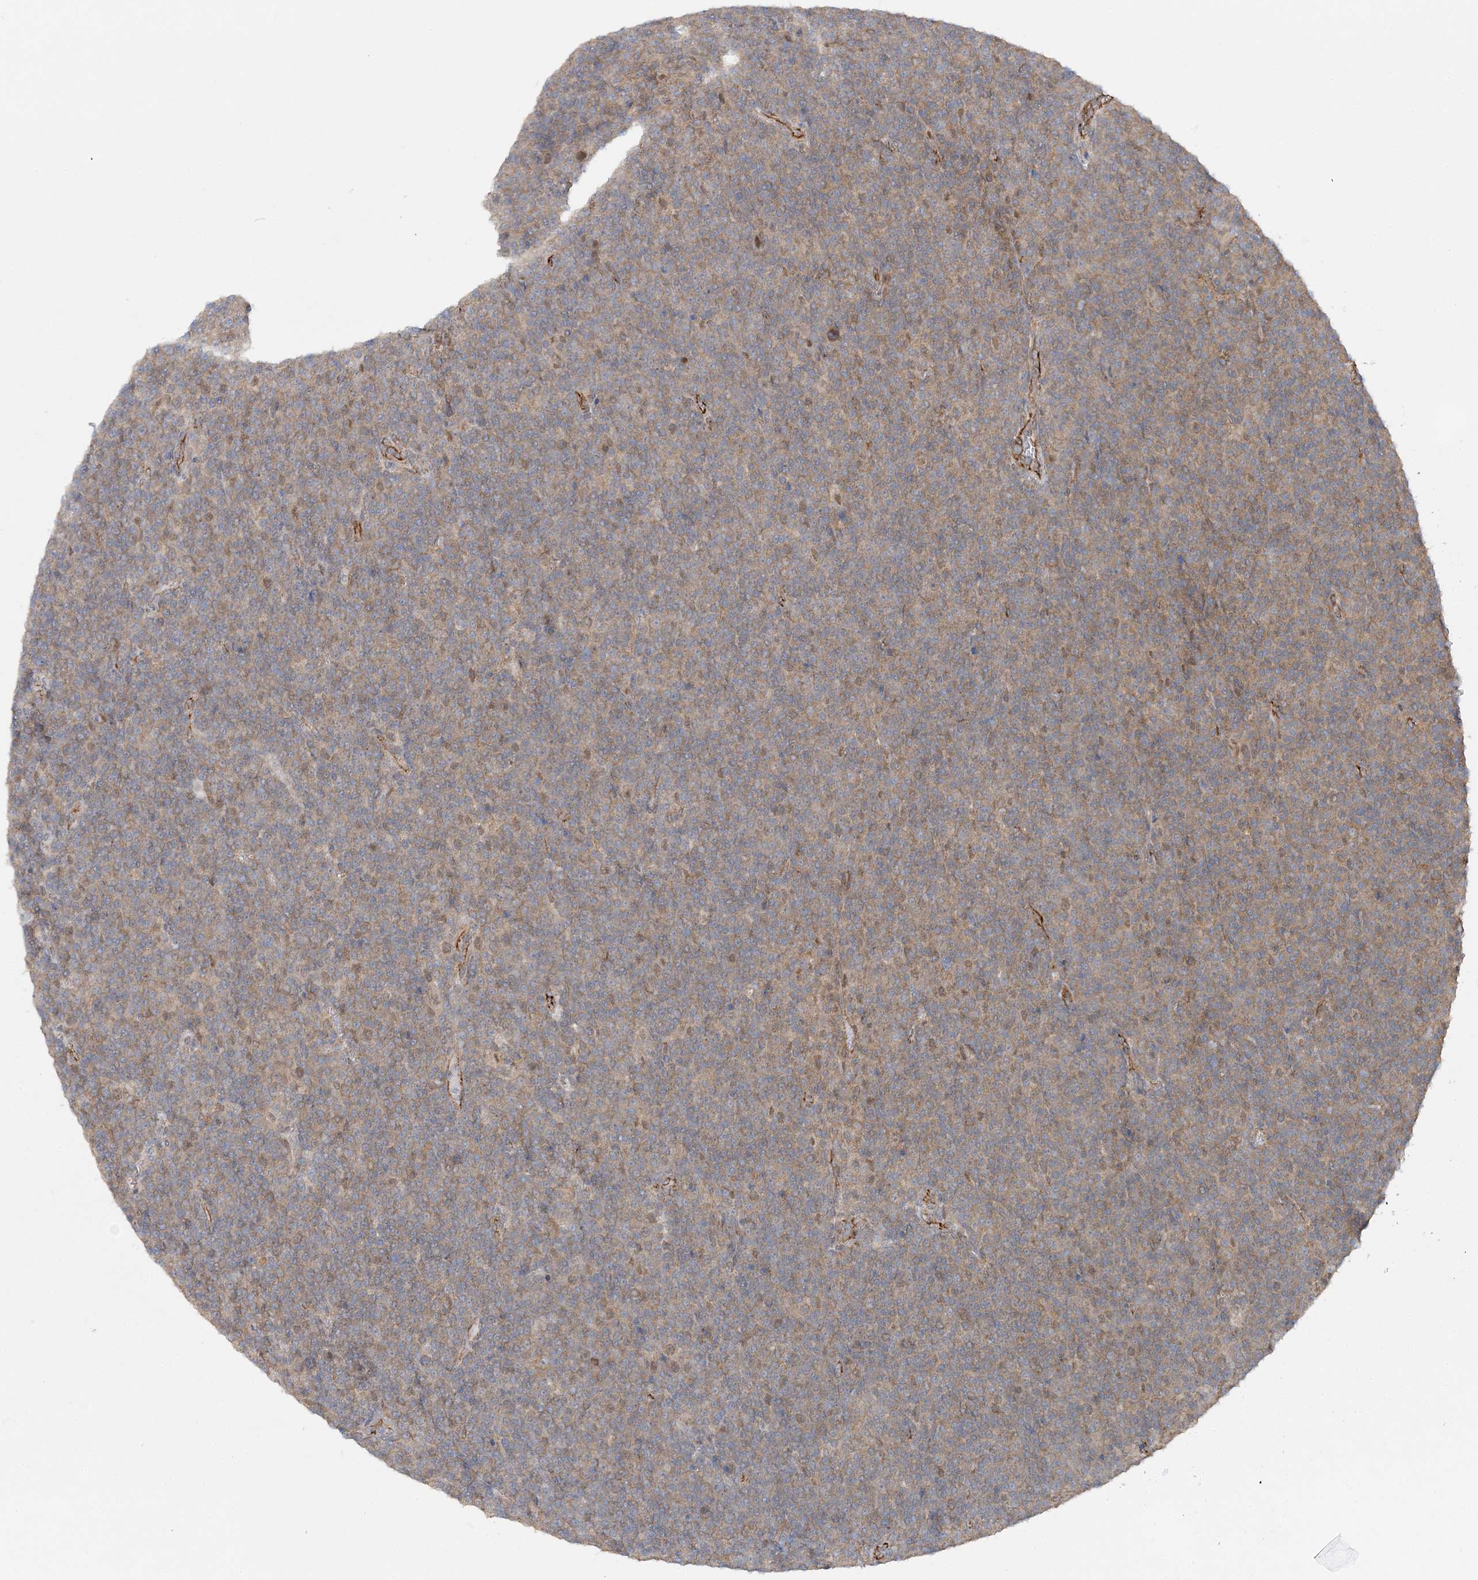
{"staining": {"intensity": "weak", "quantity": "25%-75%", "location": "cytoplasmic/membranous"}, "tissue": "lymphoma", "cell_type": "Tumor cells", "image_type": "cancer", "snomed": [{"axis": "morphology", "description": "Malignant lymphoma, non-Hodgkin's type, Low grade"}, {"axis": "topography", "description": "Lymph node"}], "caption": "Malignant lymphoma, non-Hodgkin's type (low-grade) stained with a brown dye reveals weak cytoplasmic/membranous positive positivity in approximately 25%-75% of tumor cells.", "gene": "MAT2B", "patient": {"sex": "female", "age": 67}}